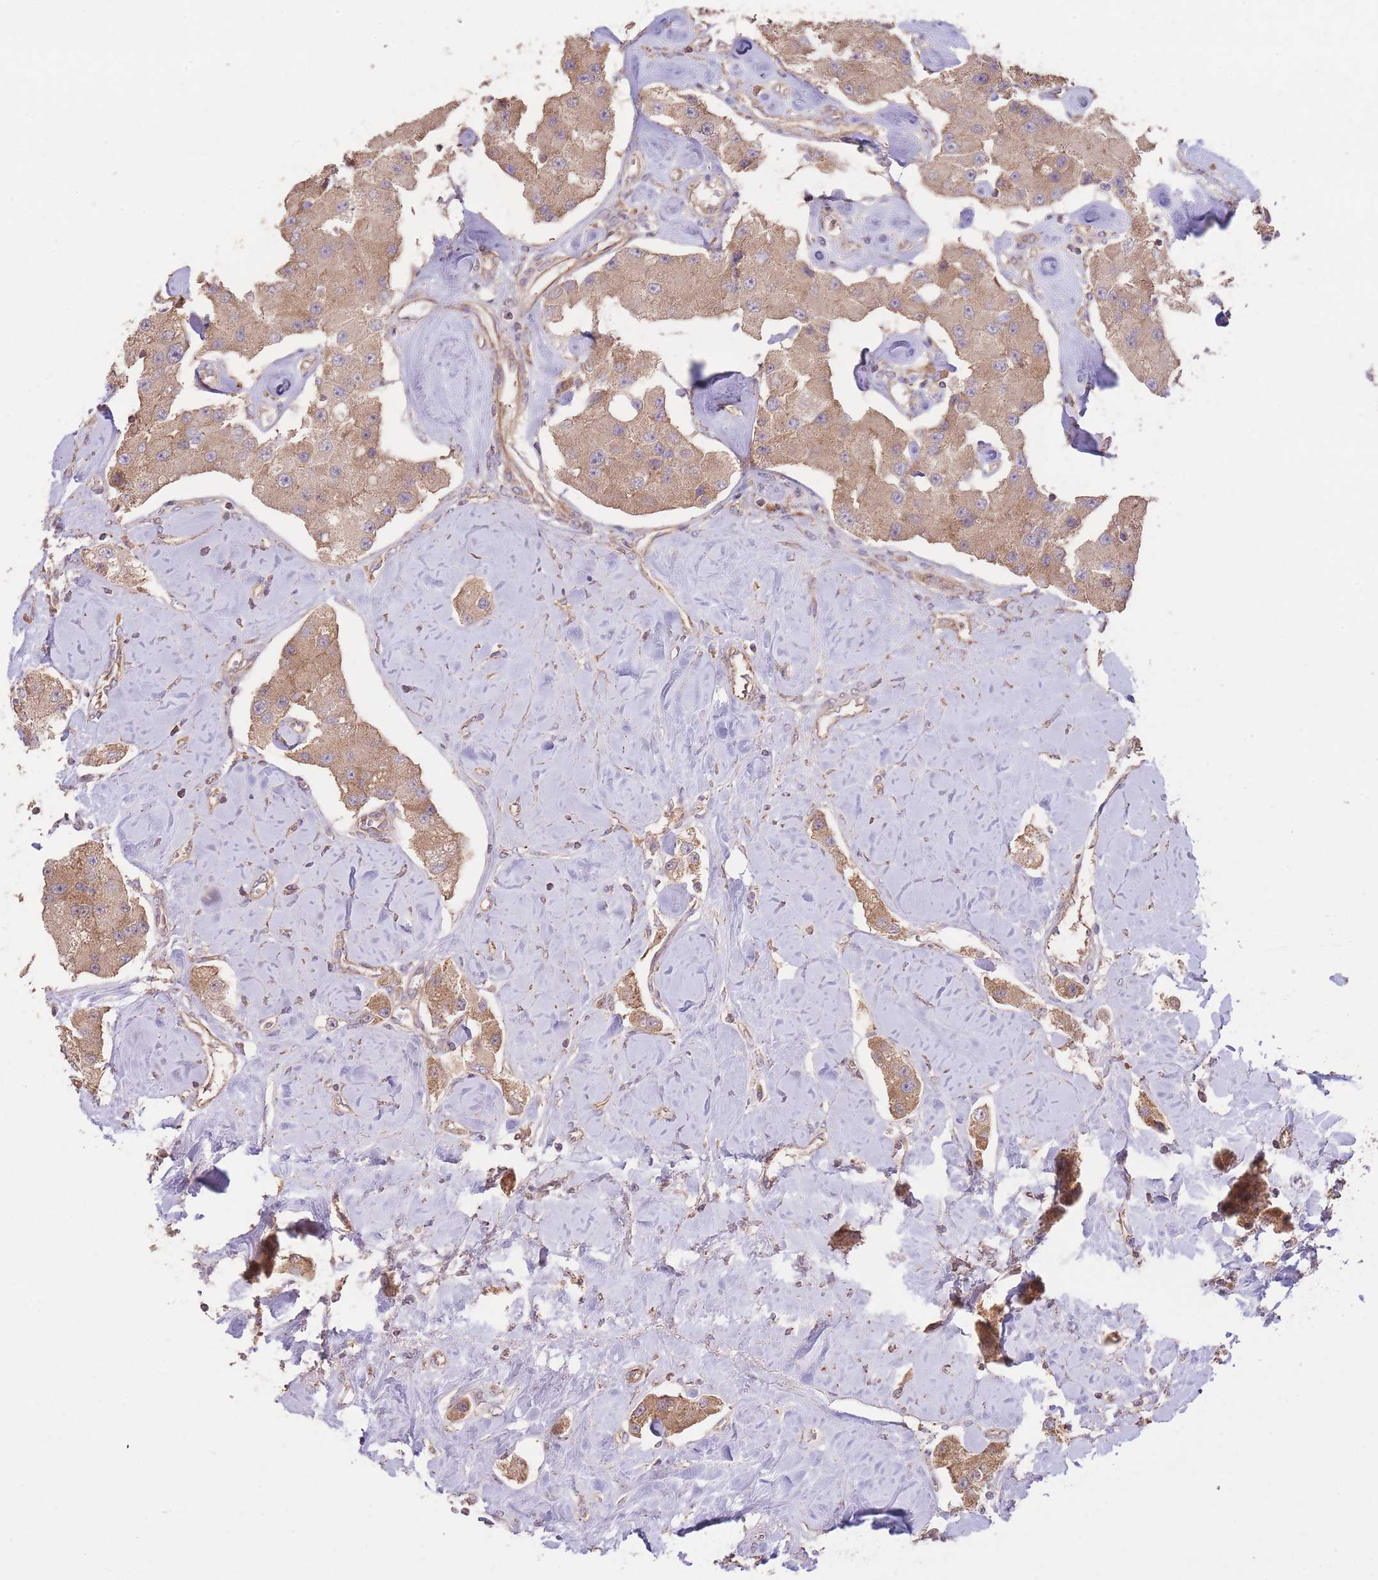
{"staining": {"intensity": "moderate", "quantity": ">75%", "location": "cytoplasmic/membranous"}, "tissue": "carcinoid", "cell_type": "Tumor cells", "image_type": "cancer", "snomed": [{"axis": "morphology", "description": "Carcinoid, malignant, NOS"}, {"axis": "topography", "description": "Pancreas"}], "caption": "Carcinoid stained with a brown dye displays moderate cytoplasmic/membranous positive positivity in approximately >75% of tumor cells.", "gene": "EEF1AKMT1", "patient": {"sex": "male", "age": 41}}